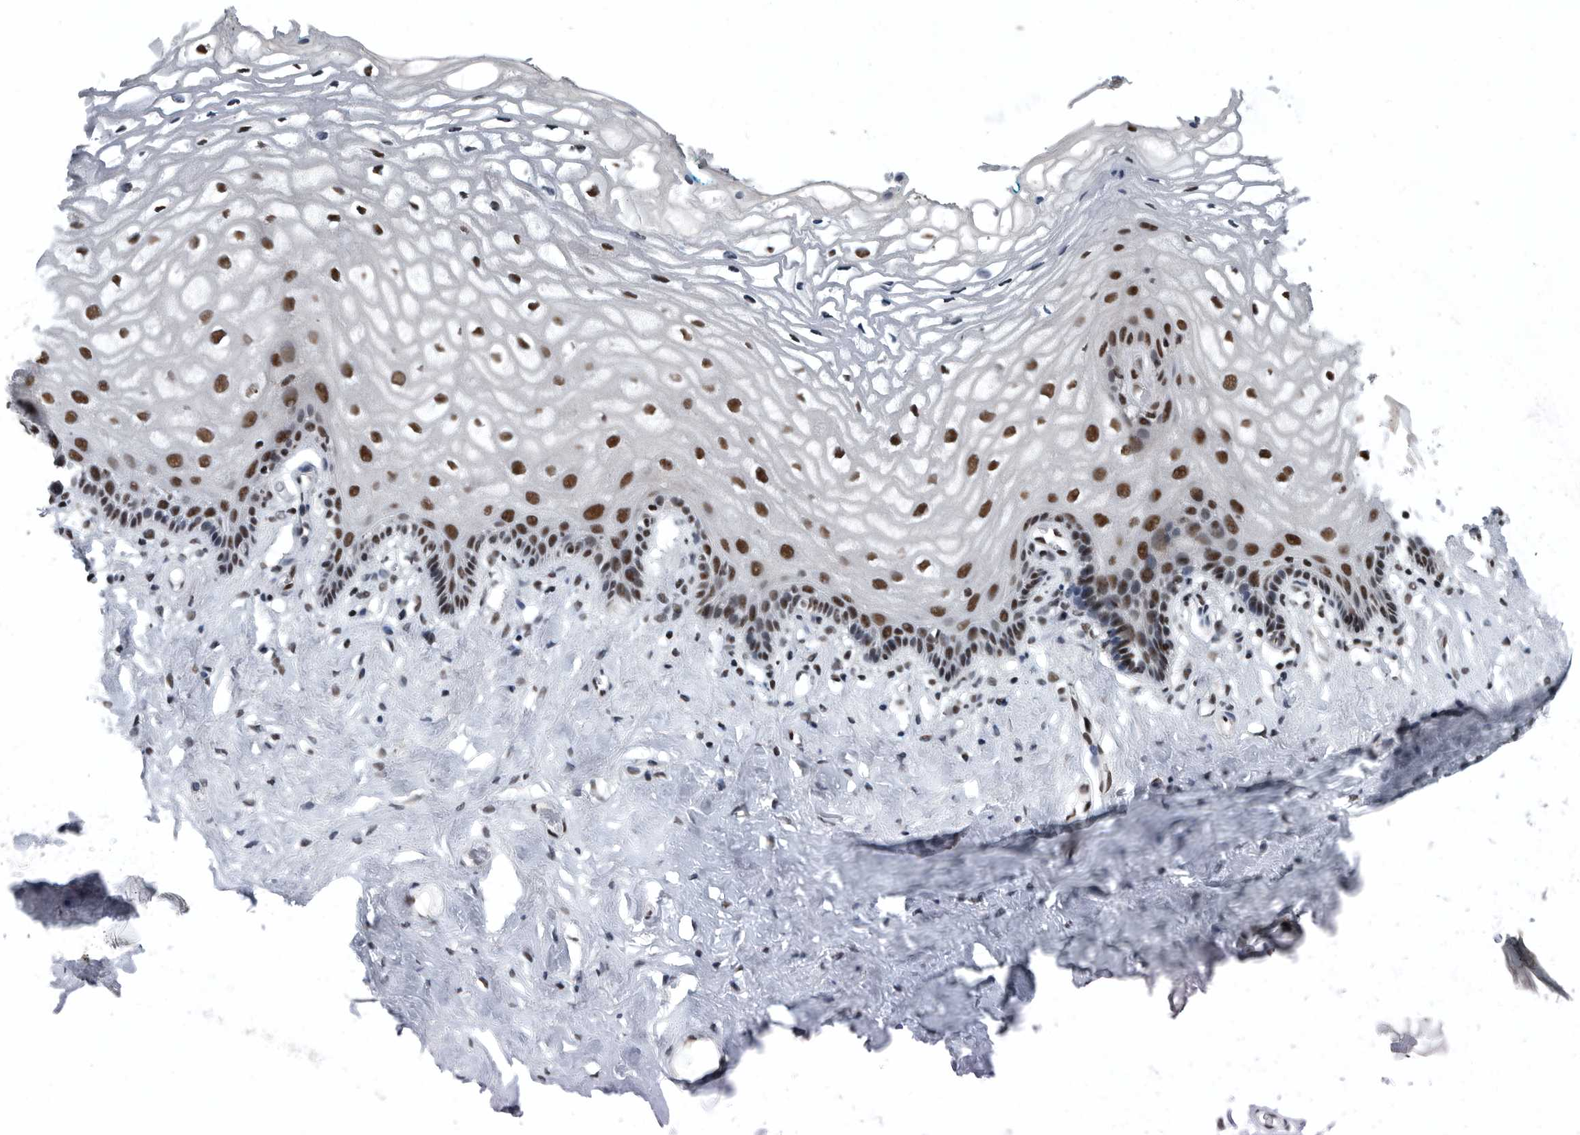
{"staining": {"intensity": "strong", "quantity": ">75%", "location": "nuclear"}, "tissue": "vagina", "cell_type": "Squamous epithelial cells", "image_type": "normal", "snomed": [{"axis": "morphology", "description": "Normal tissue, NOS"}, {"axis": "morphology", "description": "Adenocarcinoma, NOS"}, {"axis": "topography", "description": "Rectum"}, {"axis": "topography", "description": "Vagina"}], "caption": "Immunohistochemical staining of unremarkable vagina shows >75% levels of strong nuclear protein expression in approximately >75% of squamous epithelial cells.", "gene": "SENP7", "patient": {"sex": "female", "age": 71}}